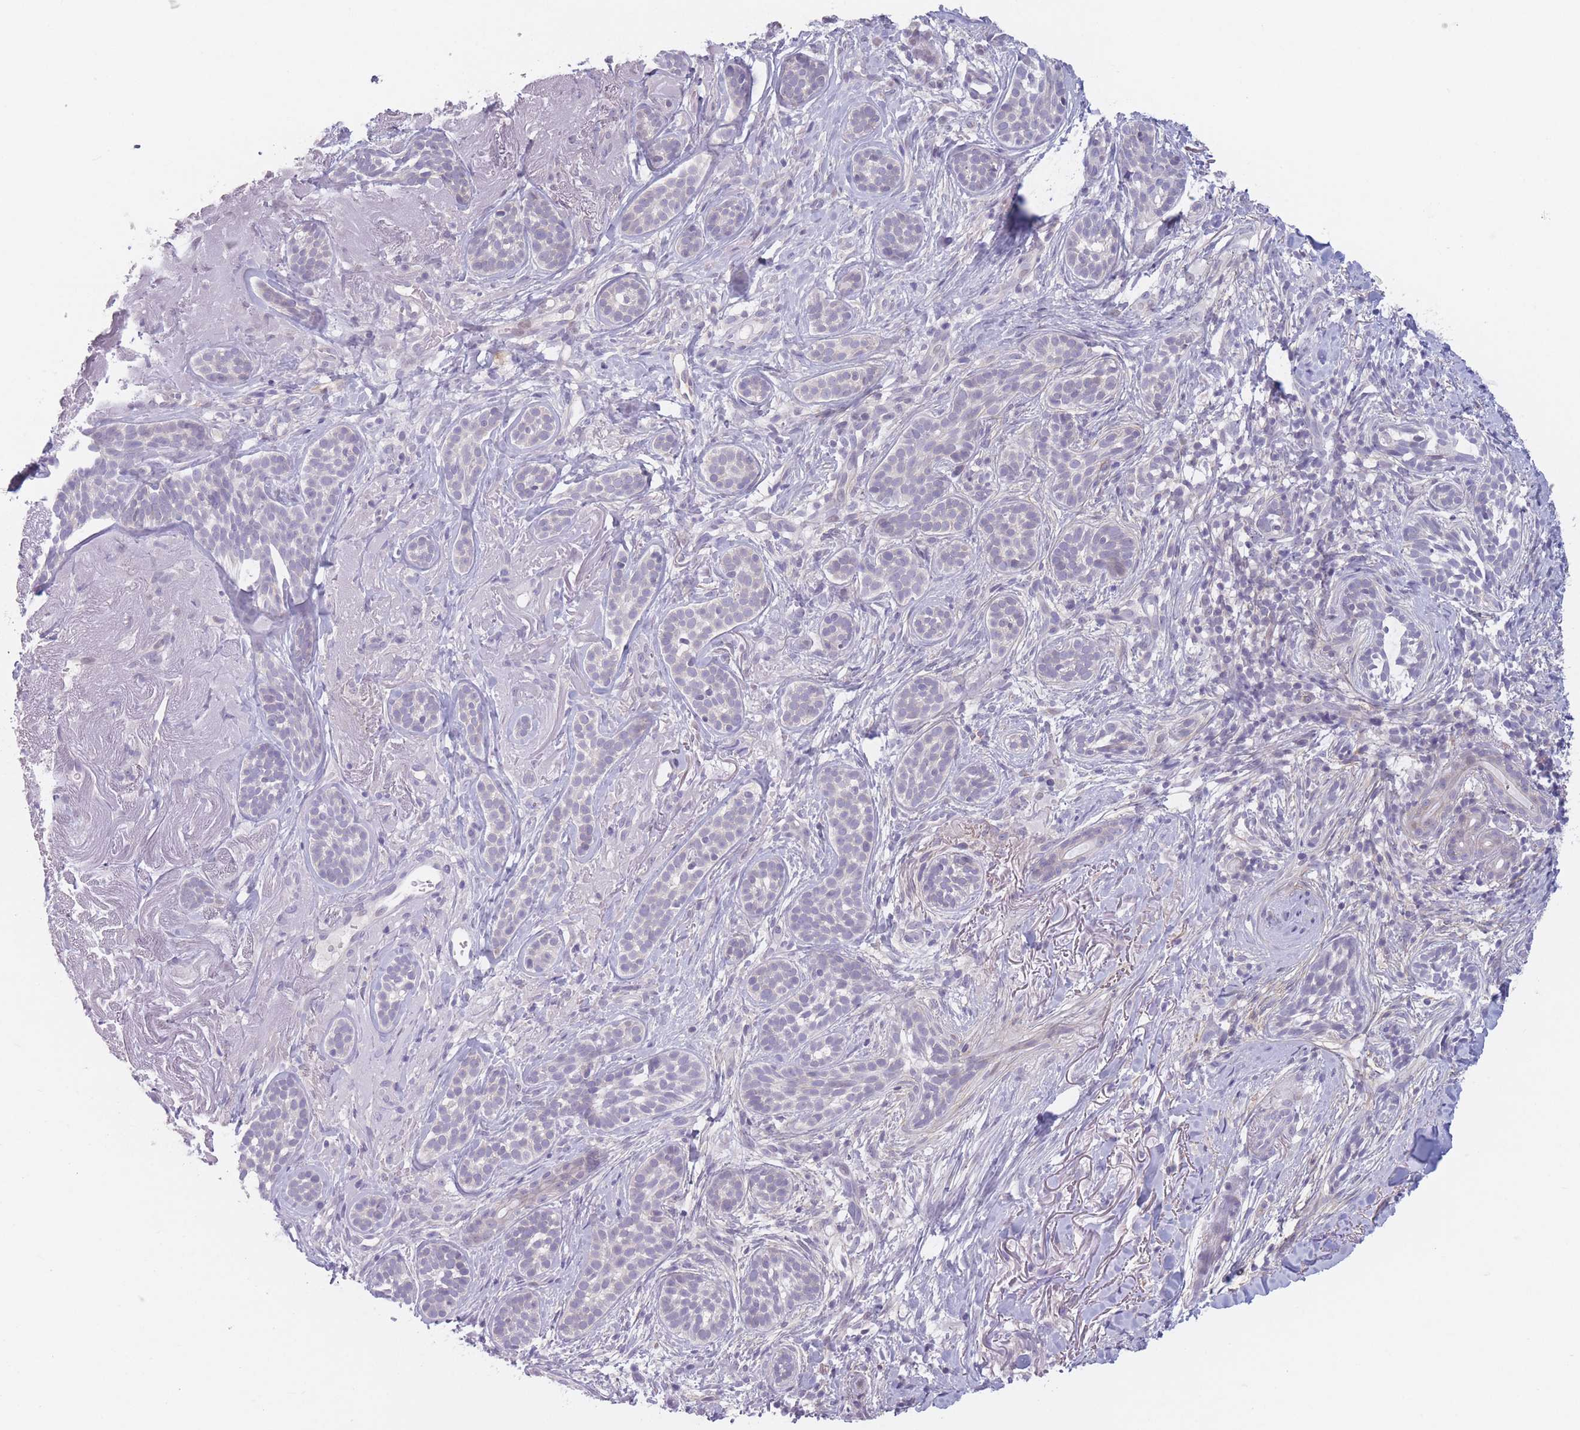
{"staining": {"intensity": "negative", "quantity": "none", "location": "none"}, "tissue": "skin cancer", "cell_type": "Tumor cells", "image_type": "cancer", "snomed": [{"axis": "morphology", "description": "Basal cell carcinoma"}, {"axis": "topography", "description": "Skin"}], "caption": "A high-resolution histopathology image shows IHC staining of skin cancer, which exhibits no significant staining in tumor cells.", "gene": "ZNF439", "patient": {"sex": "male", "age": 71}}